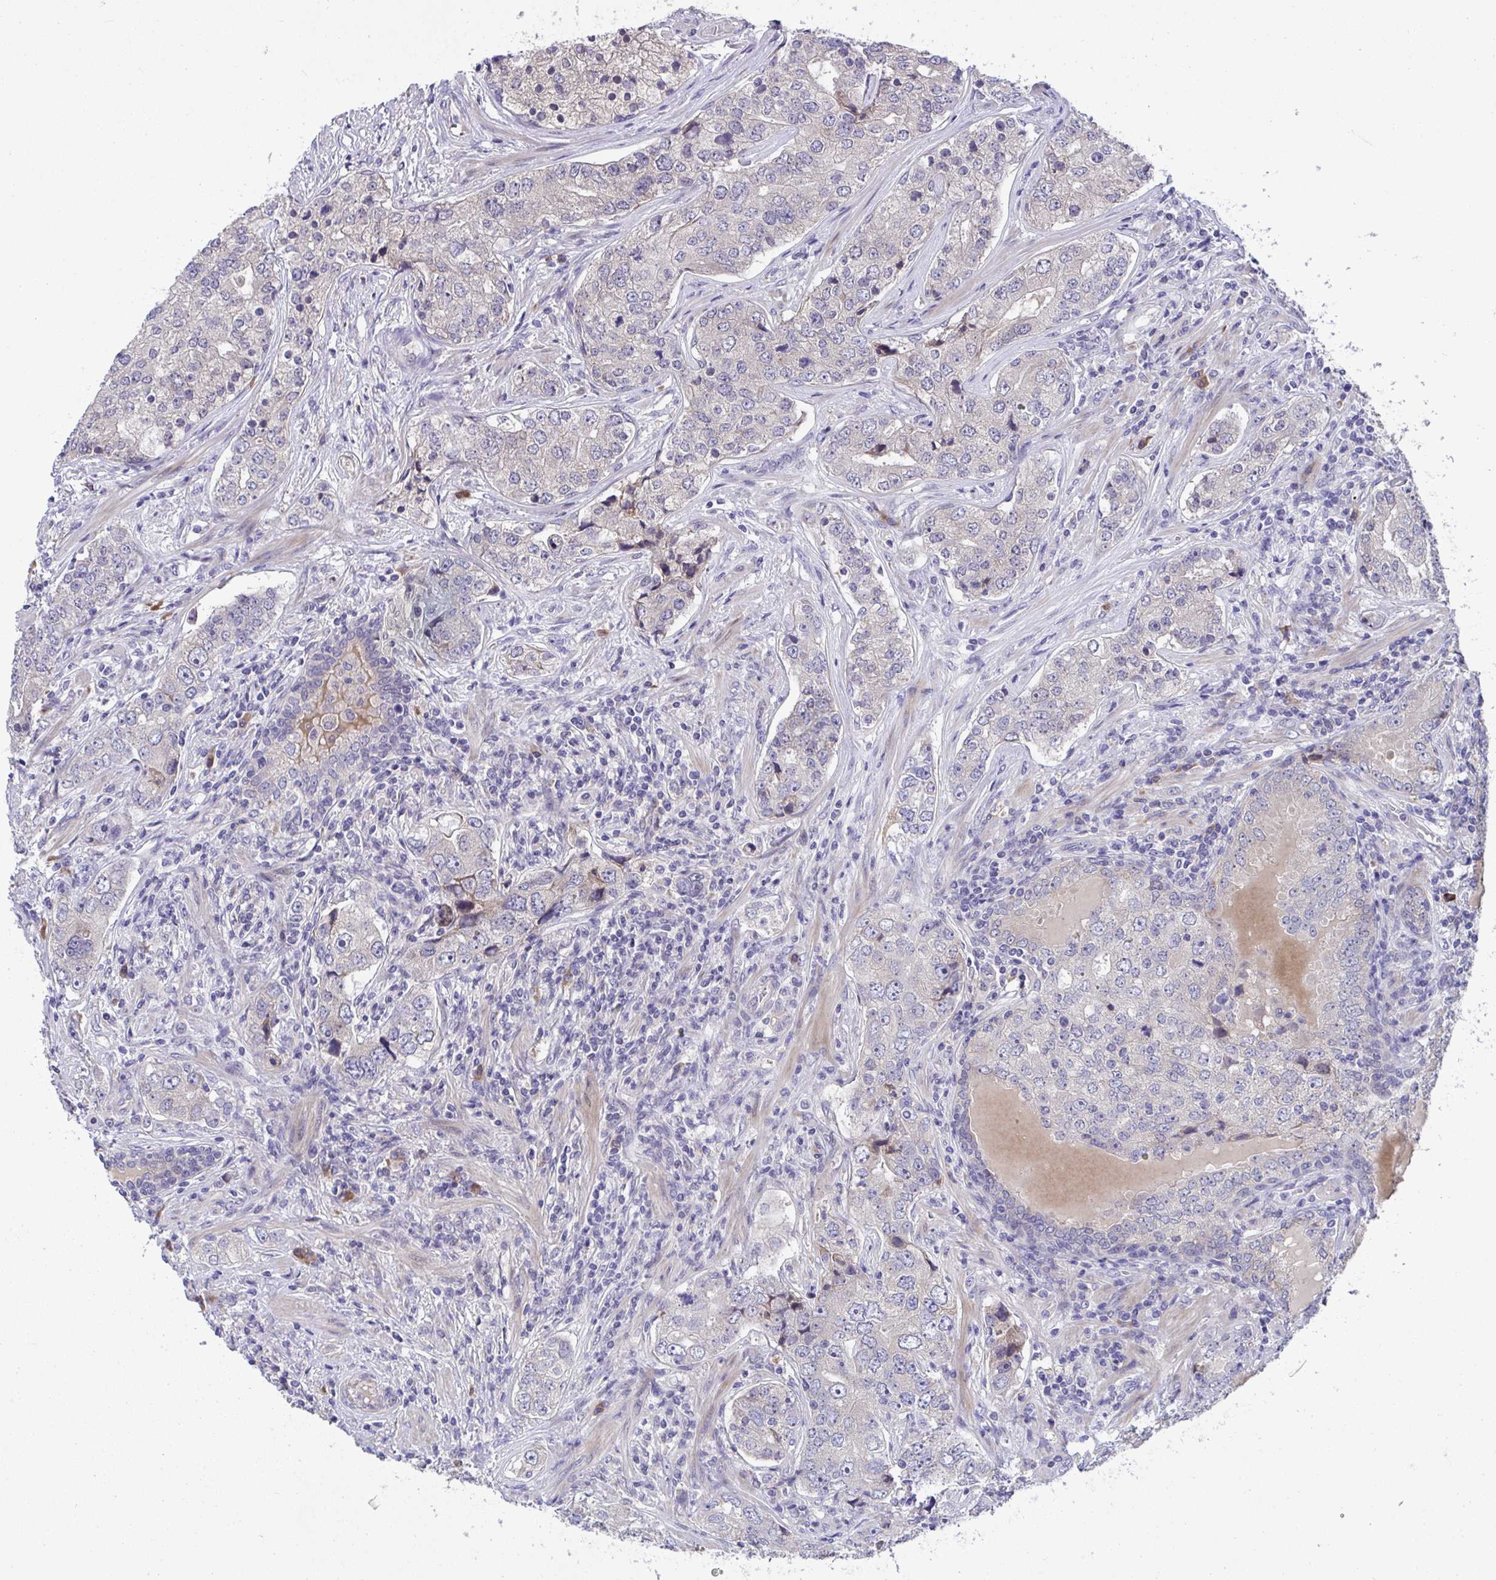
{"staining": {"intensity": "negative", "quantity": "none", "location": "none"}, "tissue": "prostate cancer", "cell_type": "Tumor cells", "image_type": "cancer", "snomed": [{"axis": "morphology", "description": "Adenocarcinoma, High grade"}, {"axis": "topography", "description": "Prostate"}], "caption": "A histopathology image of high-grade adenocarcinoma (prostate) stained for a protein demonstrates no brown staining in tumor cells.", "gene": "SUSD4", "patient": {"sex": "male", "age": 60}}